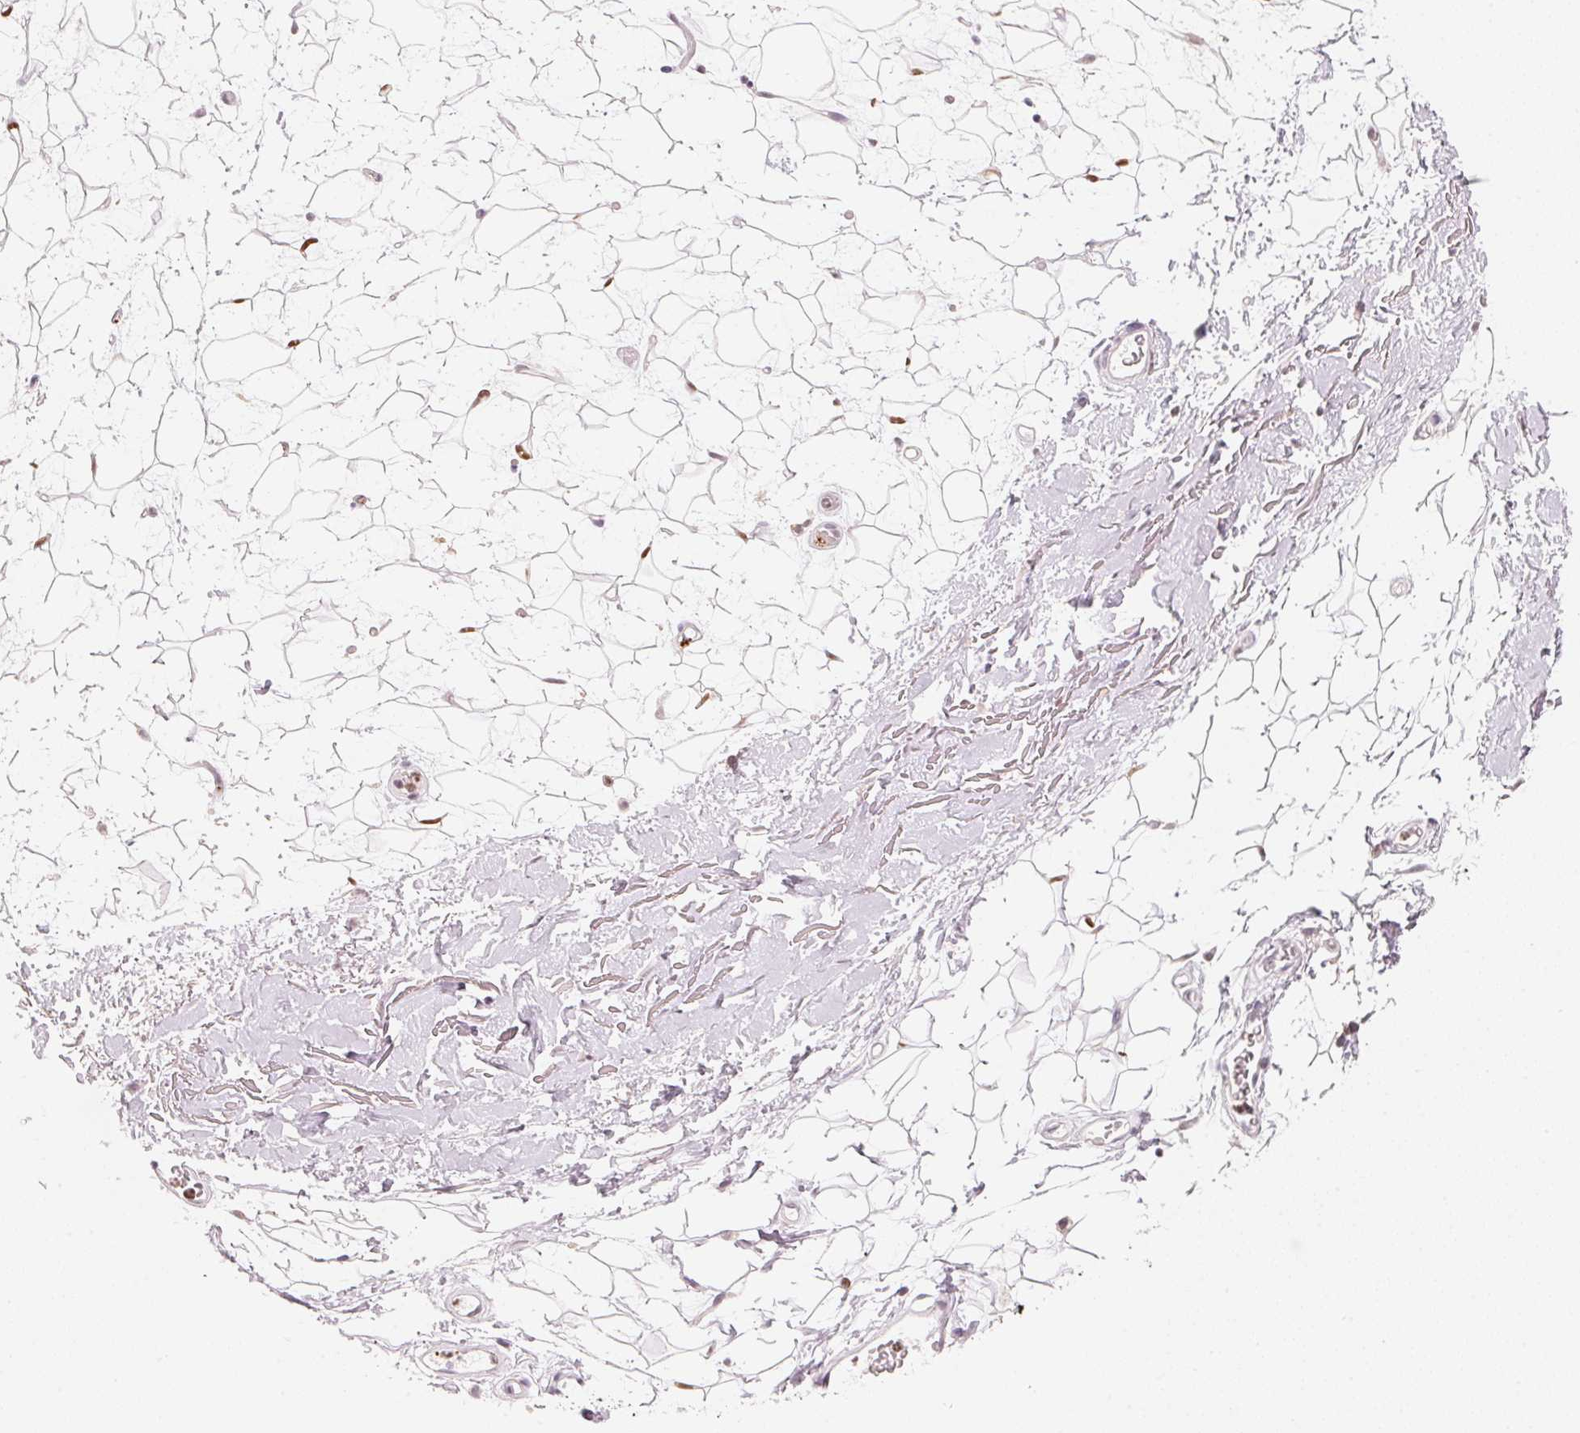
{"staining": {"intensity": "moderate", "quantity": ">75%", "location": "nuclear"}, "tissue": "adipose tissue", "cell_type": "Adipocytes", "image_type": "normal", "snomed": [{"axis": "morphology", "description": "Normal tissue, NOS"}, {"axis": "topography", "description": "Anal"}, {"axis": "topography", "description": "Peripheral nerve tissue"}], "caption": "Immunohistochemical staining of normal human adipose tissue reveals medium levels of moderate nuclear staining in approximately >75% of adipocytes.", "gene": "ARHGAP22", "patient": {"sex": "male", "age": 78}}